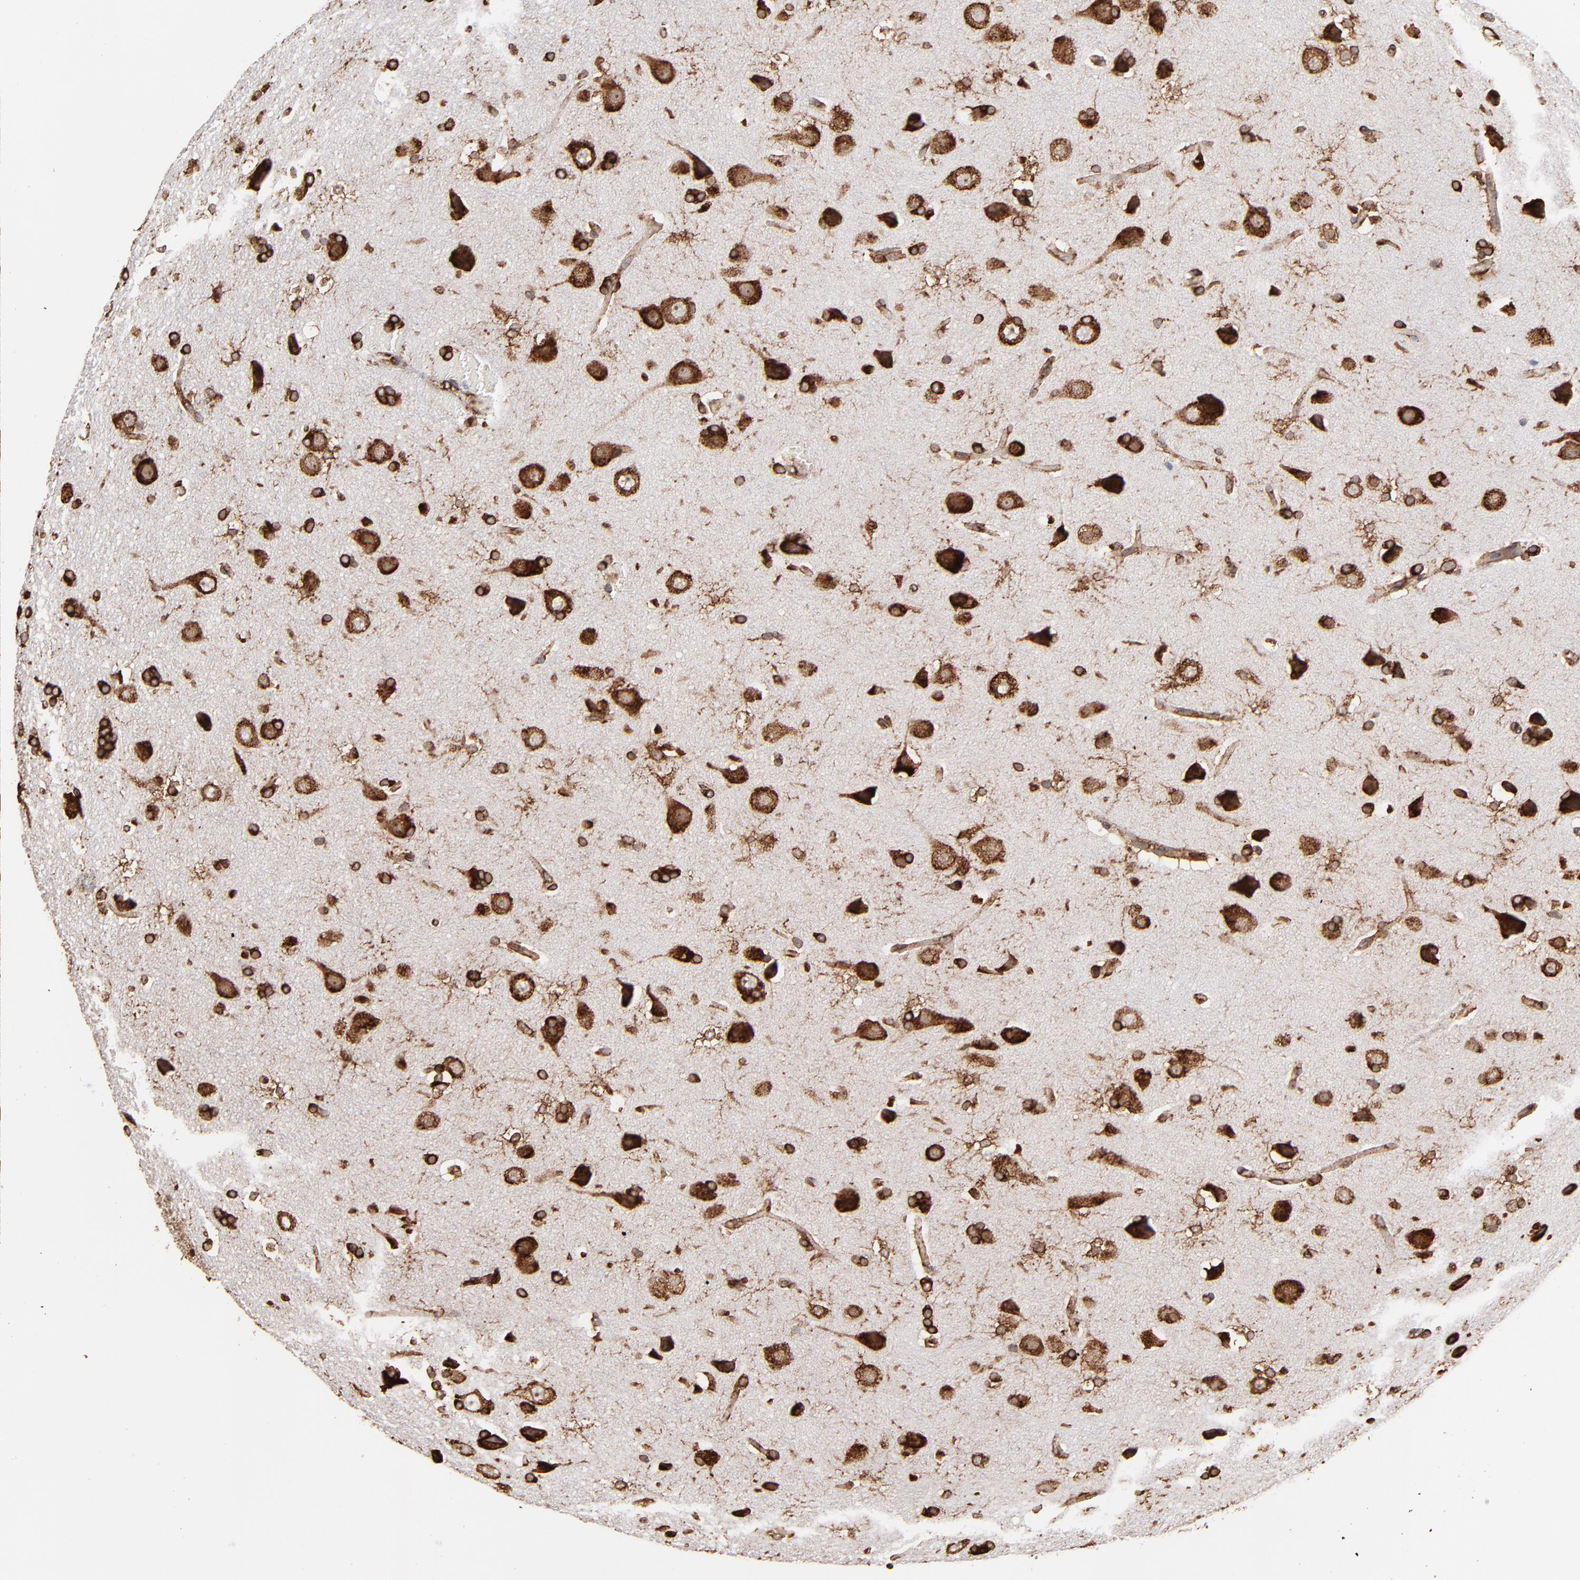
{"staining": {"intensity": "strong", "quantity": ">75%", "location": "cytoplasmic/membranous"}, "tissue": "glioma", "cell_type": "Tumor cells", "image_type": "cancer", "snomed": [{"axis": "morphology", "description": "Glioma, malignant, Low grade"}, {"axis": "topography", "description": "Cerebral cortex"}], "caption": "Glioma tissue demonstrates strong cytoplasmic/membranous staining in about >75% of tumor cells (brown staining indicates protein expression, while blue staining denotes nuclei).", "gene": "KTN1", "patient": {"sex": "female", "age": 47}}